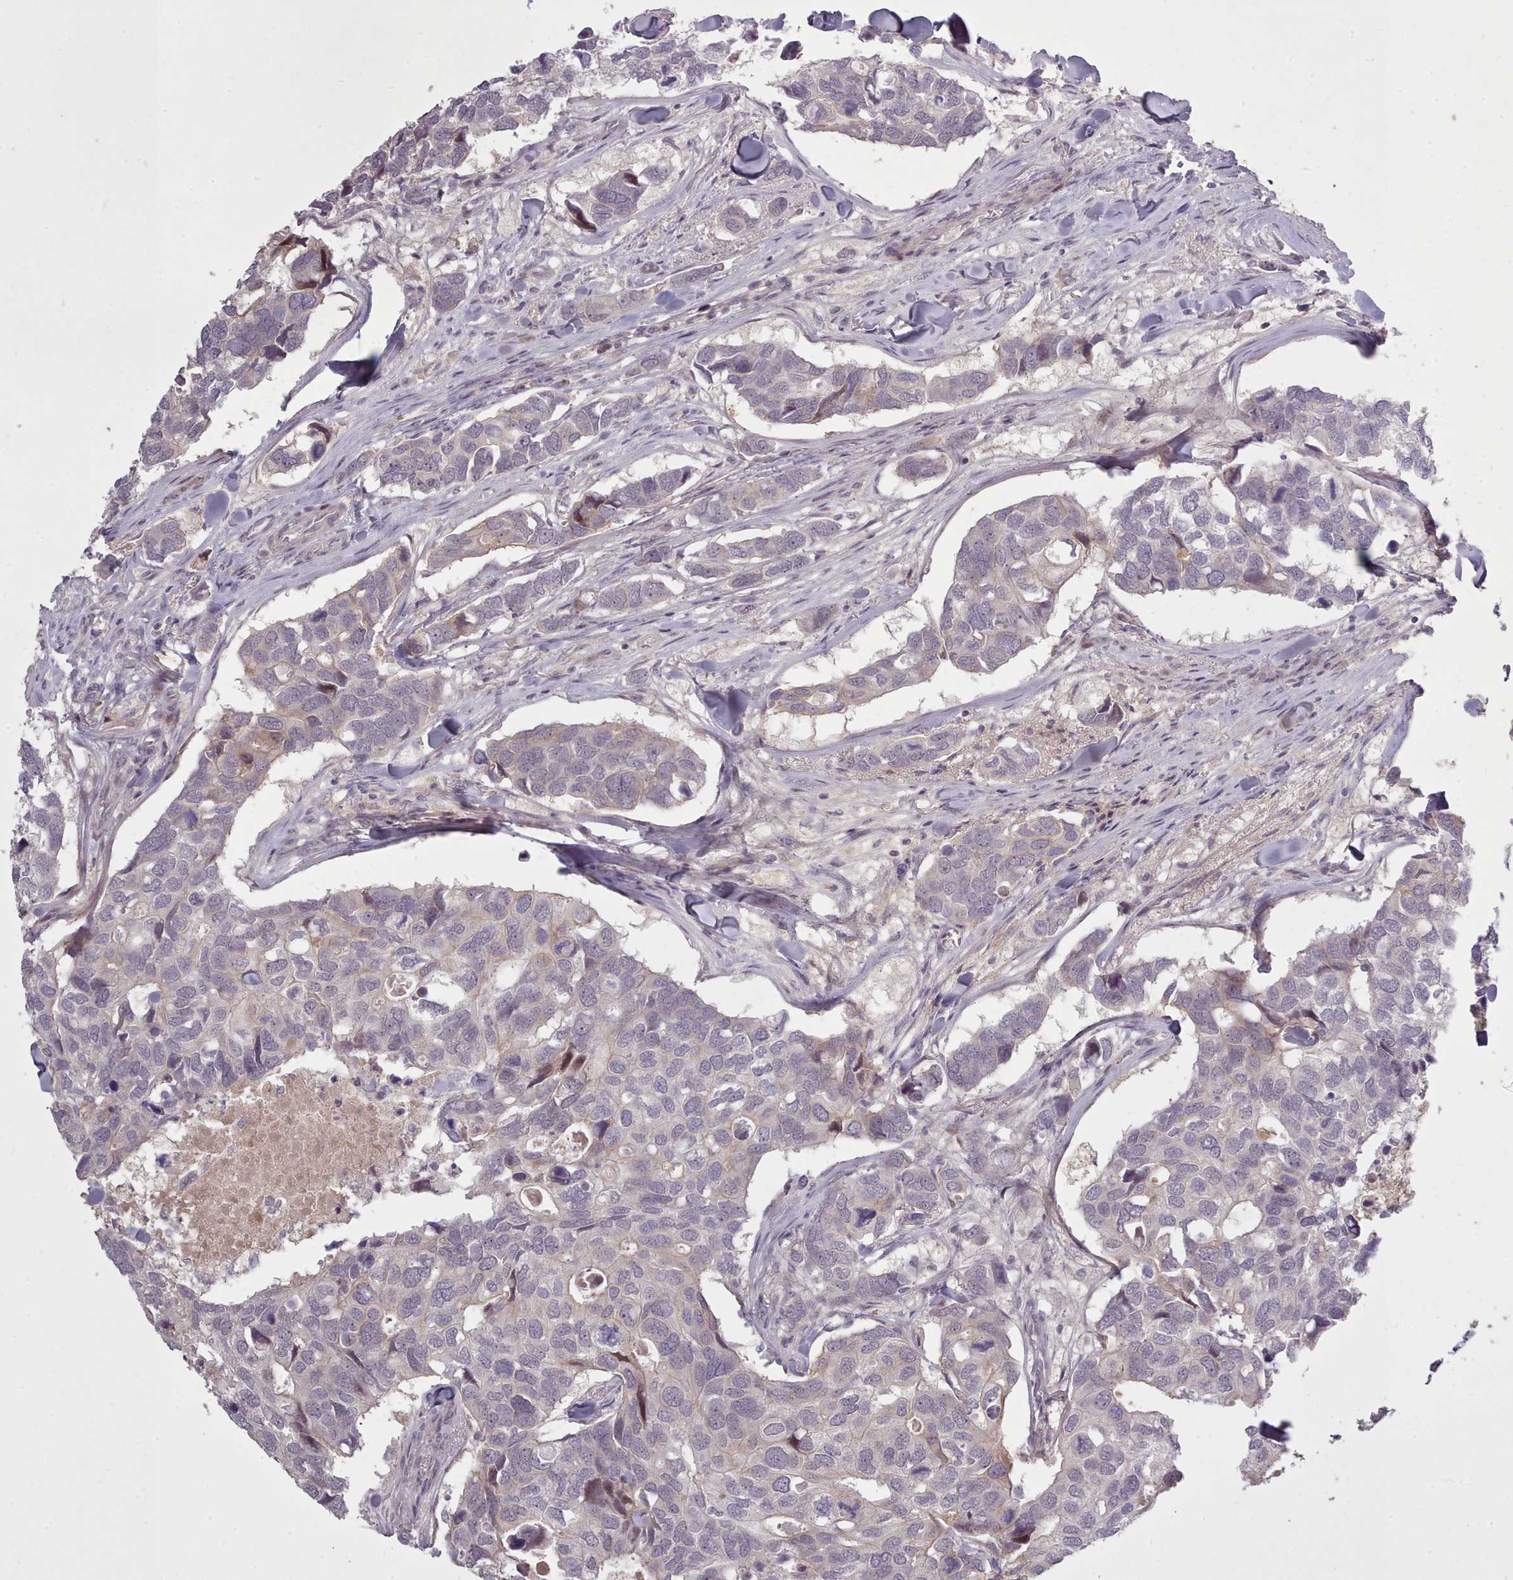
{"staining": {"intensity": "negative", "quantity": "none", "location": "none"}, "tissue": "breast cancer", "cell_type": "Tumor cells", "image_type": "cancer", "snomed": [{"axis": "morphology", "description": "Duct carcinoma"}, {"axis": "topography", "description": "Breast"}], "caption": "This is a histopathology image of immunohistochemistry (IHC) staining of intraductal carcinoma (breast), which shows no expression in tumor cells.", "gene": "LEFTY2", "patient": {"sex": "female", "age": 83}}